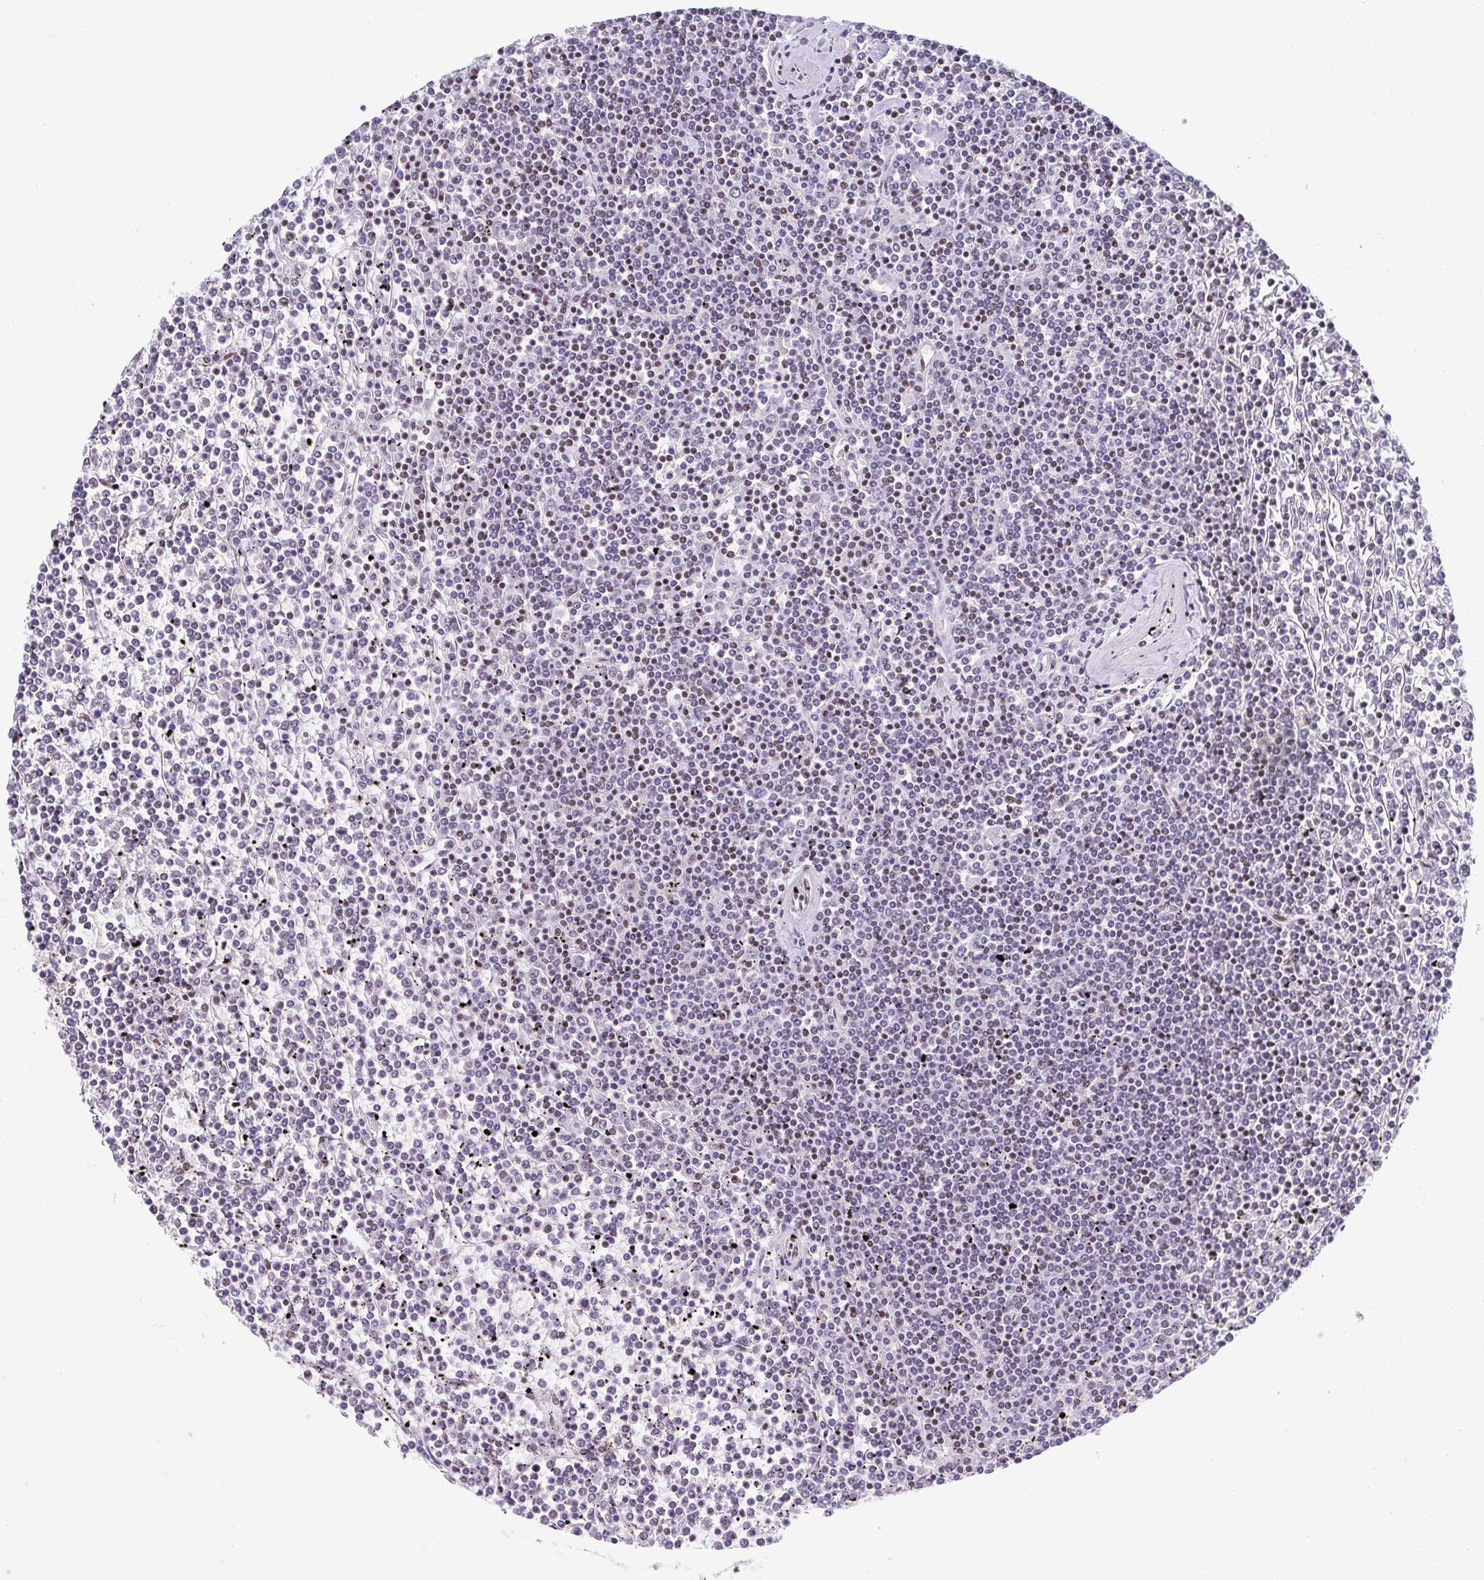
{"staining": {"intensity": "moderate", "quantity": "<25%", "location": "nuclear"}, "tissue": "lymphoma", "cell_type": "Tumor cells", "image_type": "cancer", "snomed": [{"axis": "morphology", "description": "Malignant lymphoma, non-Hodgkin's type, Low grade"}, {"axis": "topography", "description": "Spleen"}], "caption": "This micrograph displays immunohistochemistry (IHC) staining of human lymphoma, with low moderate nuclear positivity in approximately <25% of tumor cells.", "gene": "SLC7A10", "patient": {"sex": "female", "age": 19}}